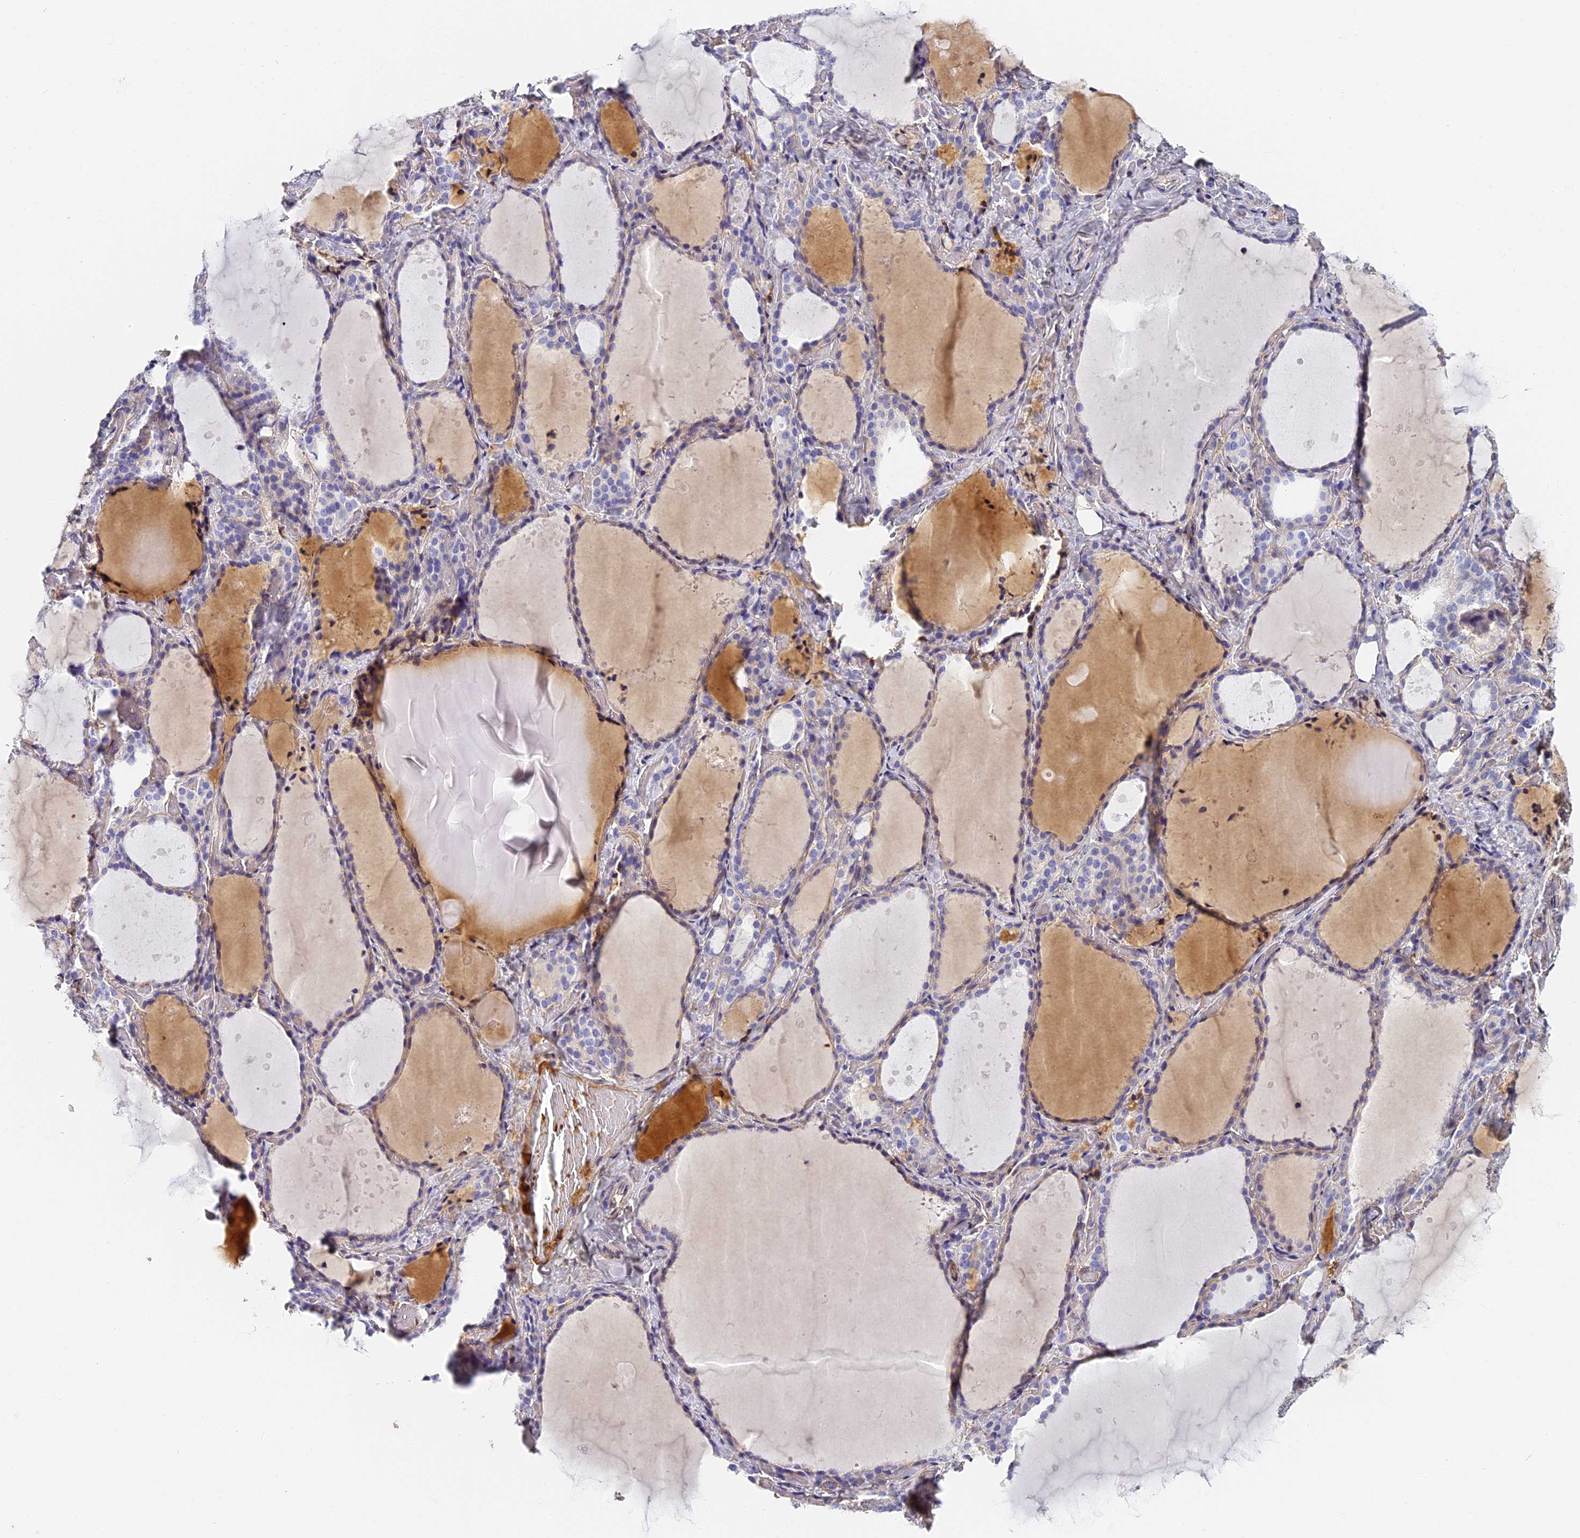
{"staining": {"intensity": "negative", "quantity": "none", "location": "none"}, "tissue": "thyroid gland", "cell_type": "Glandular cells", "image_type": "normal", "snomed": [{"axis": "morphology", "description": "Normal tissue, NOS"}, {"axis": "topography", "description": "Thyroid gland"}], "caption": "Histopathology image shows no protein positivity in glandular cells of normal thyroid gland.", "gene": "ITIH1", "patient": {"sex": "female", "age": 44}}